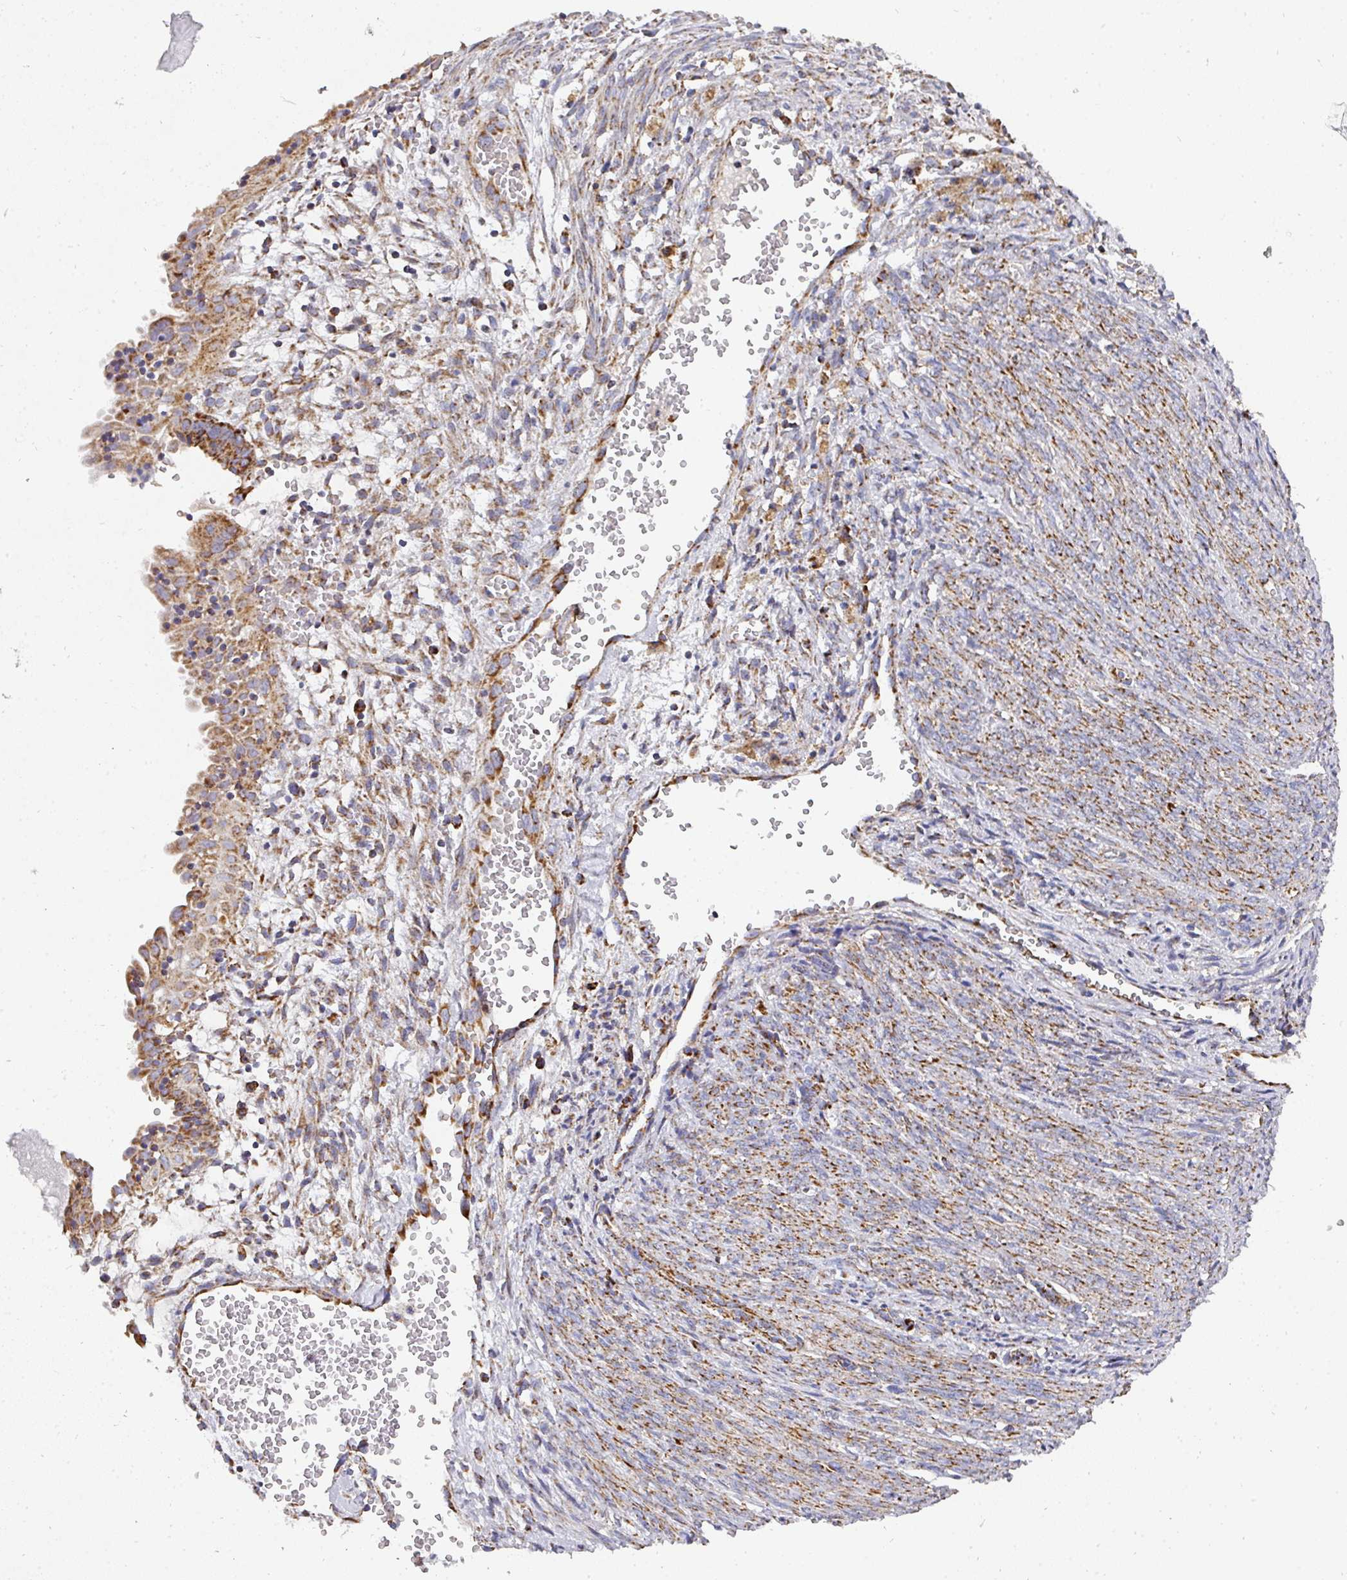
{"staining": {"intensity": "strong", "quantity": ">75%", "location": "cytoplasmic/membranous"}, "tissue": "endometrial cancer", "cell_type": "Tumor cells", "image_type": "cancer", "snomed": [{"axis": "morphology", "description": "Adenocarcinoma, NOS"}, {"axis": "topography", "description": "Endometrium"}], "caption": "There is high levels of strong cytoplasmic/membranous positivity in tumor cells of endometrial cancer, as demonstrated by immunohistochemical staining (brown color).", "gene": "UQCRFS1", "patient": {"sex": "female", "age": 79}}